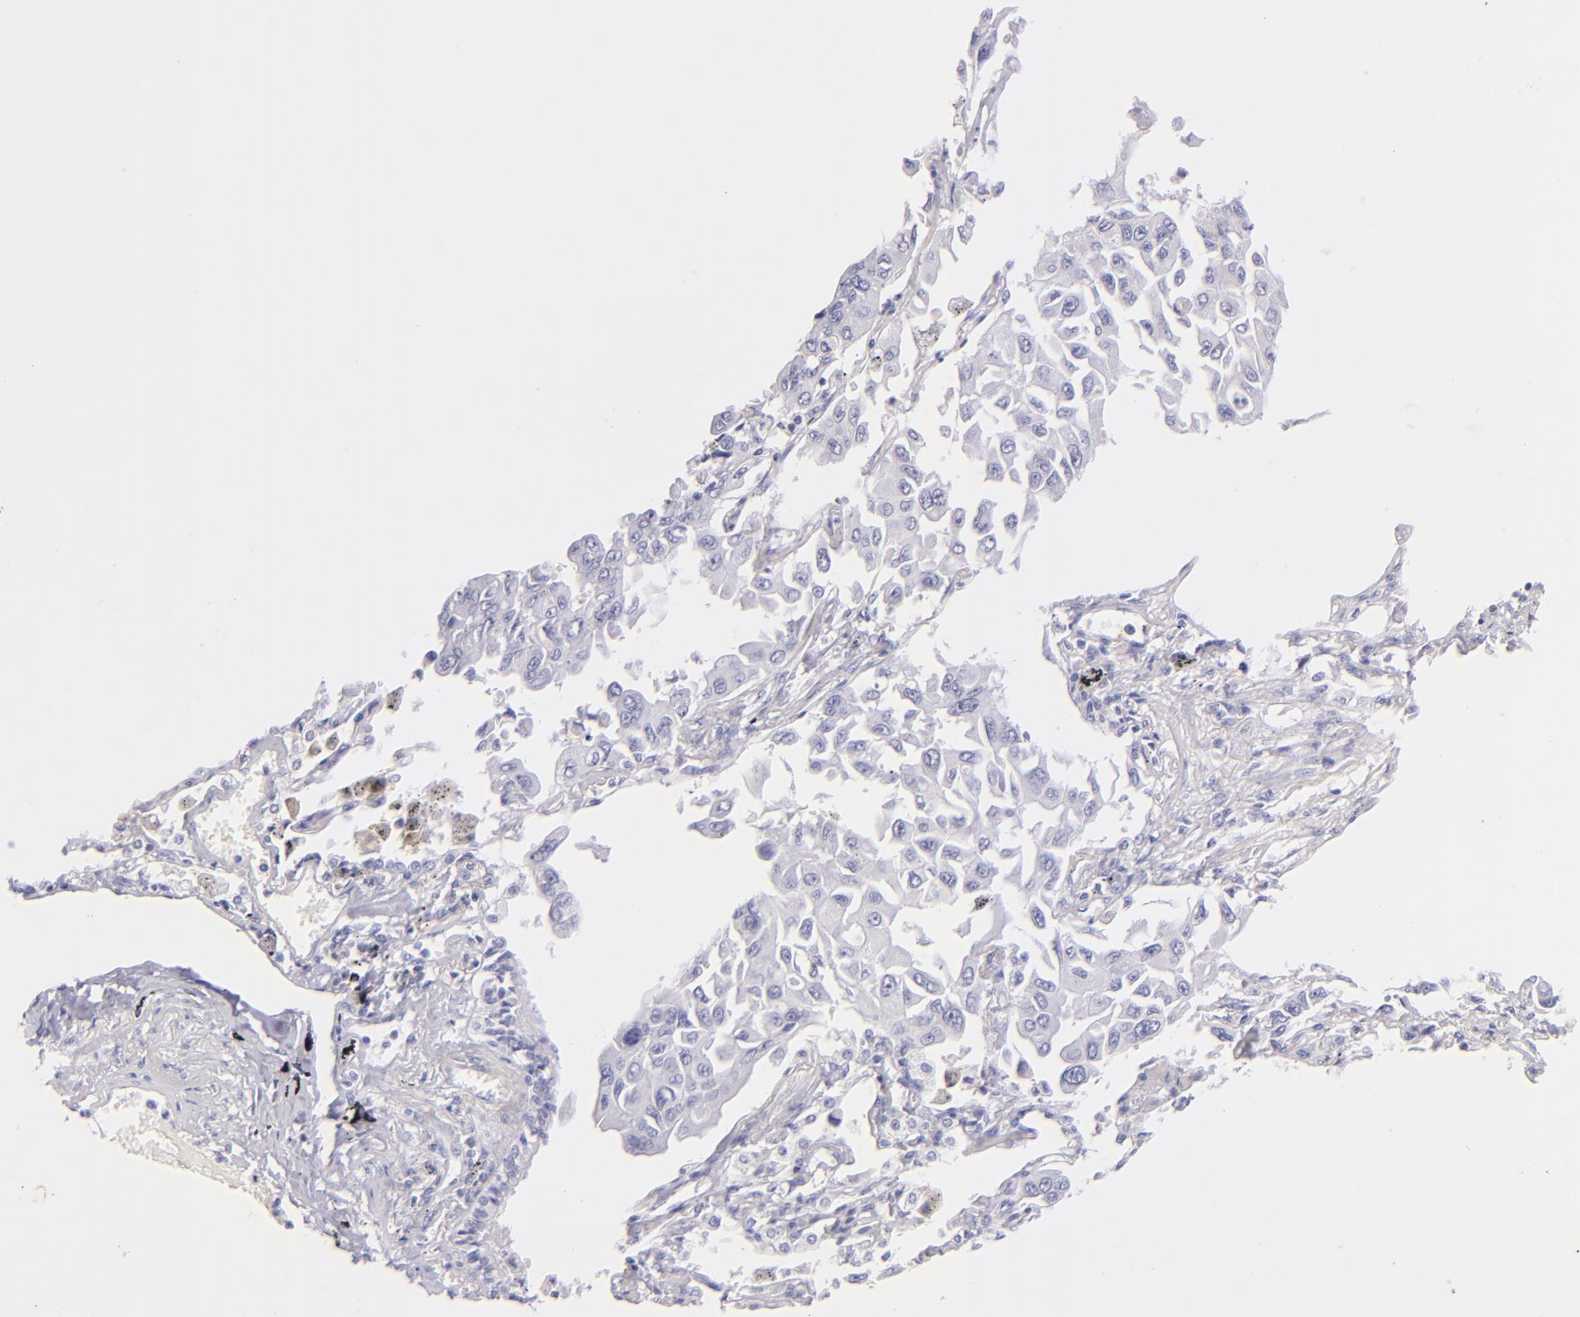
{"staining": {"intensity": "negative", "quantity": "none", "location": "none"}, "tissue": "lung cancer", "cell_type": "Tumor cells", "image_type": "cancer", "snomed": [{"axis": "morphology", "description": "Adenocarcinoma, NOS"}, {"axis": "topography", "description": "Lung"}], "caption": "The immunohistochemistry histopathology image has no significant staining in tumor cells of adenocarcinoma (lung) tissue.", "gene": "SDC1", "patient": {"sex": "male", "age": 64}}